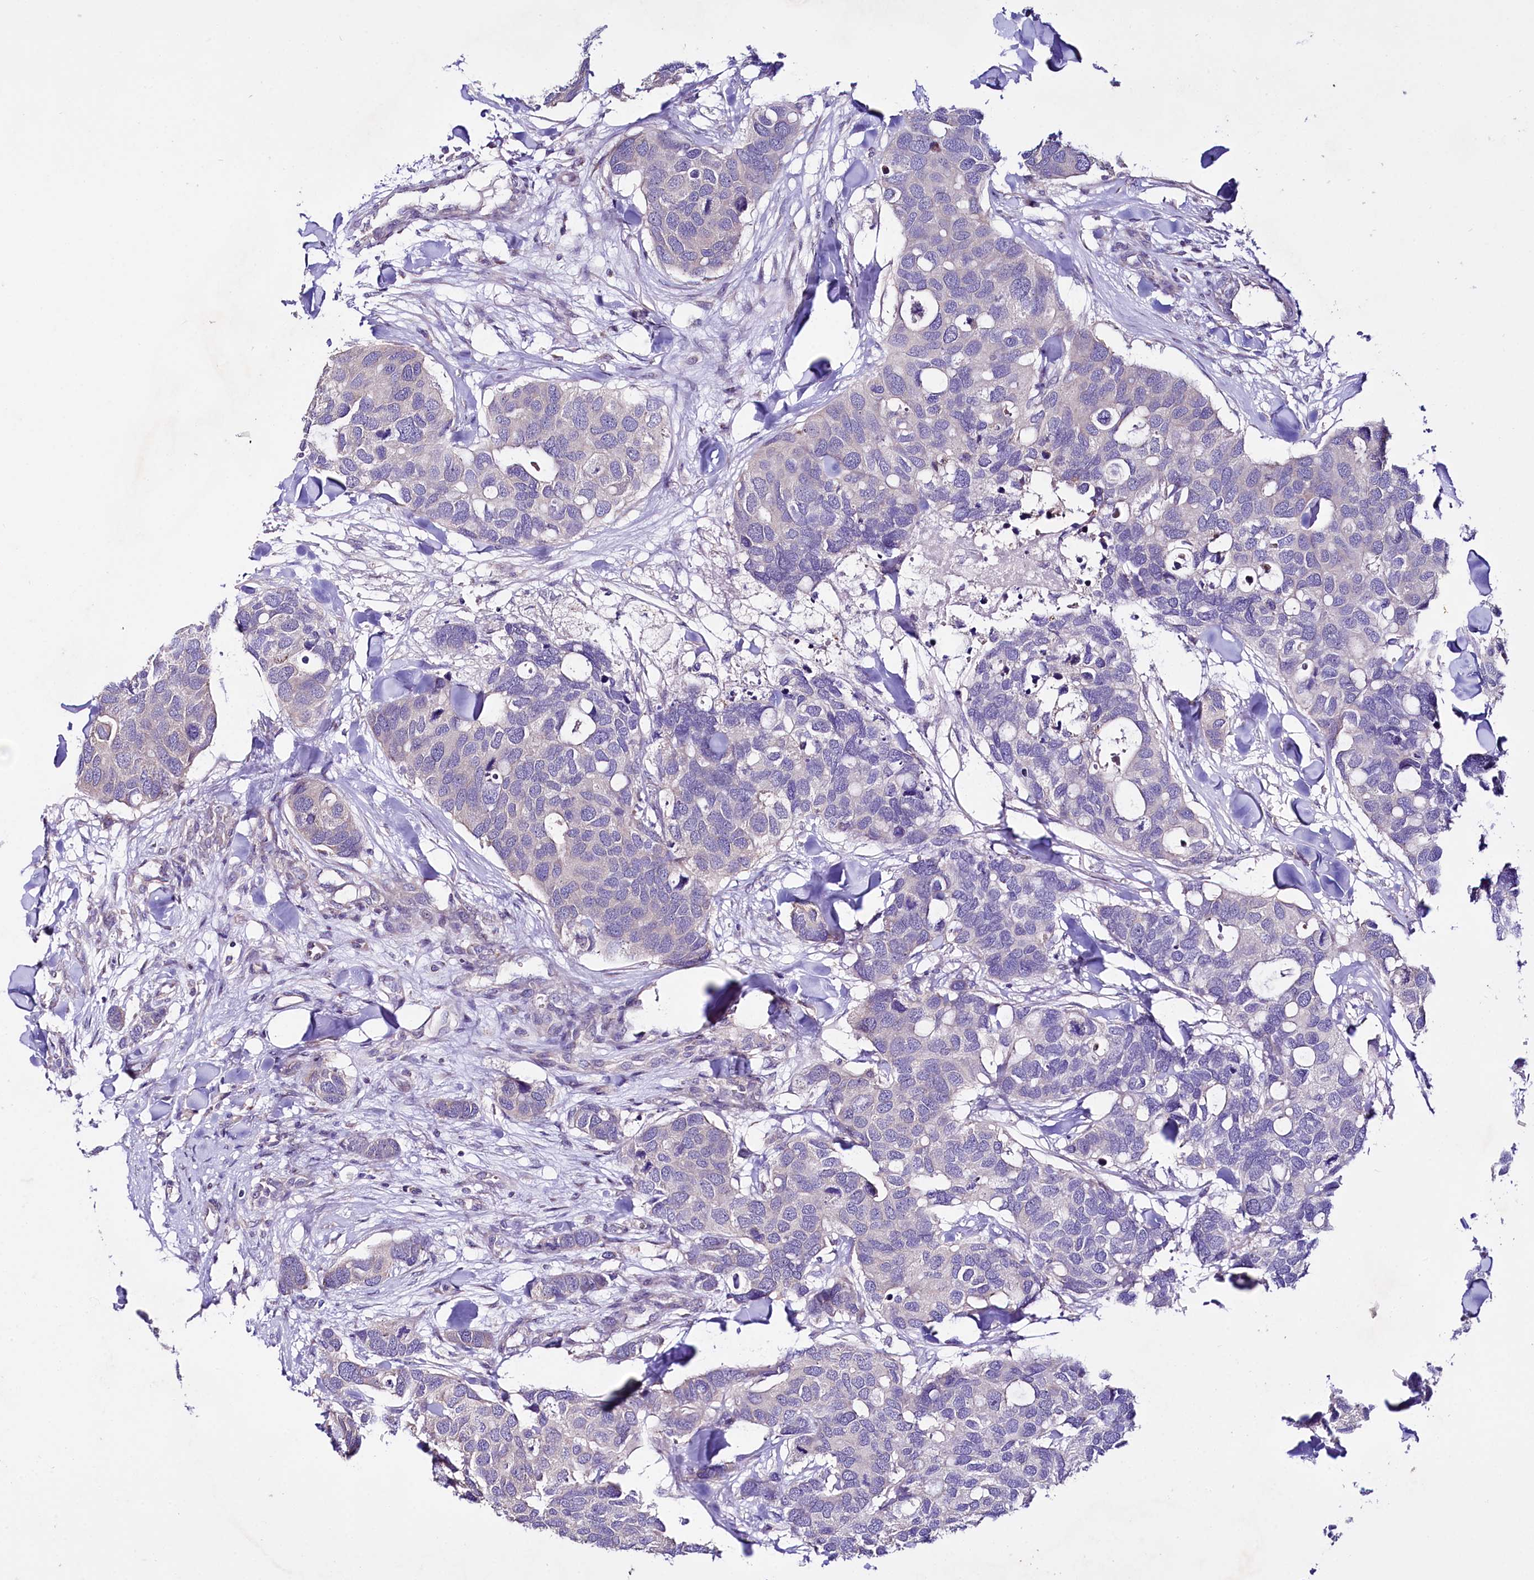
{"staining": {"intensity": "negative", "quantity": "none", "location": "none"}, "tissue": "breast cancer", "cell_type": "Tumor cells", "image_type": "cancer", "snomed": [{"axis": "morphology", "description": "Duct carcinoma"}, {"axis": "topography", "description": "Breast"}], "caption": "DAB immunohistochemical staining of human breast invasive ductal carcinoma demonstrates no significant expression in tumor cells.", "gene": "CEP295", "patient": {"sex": "female", "age": 83}}